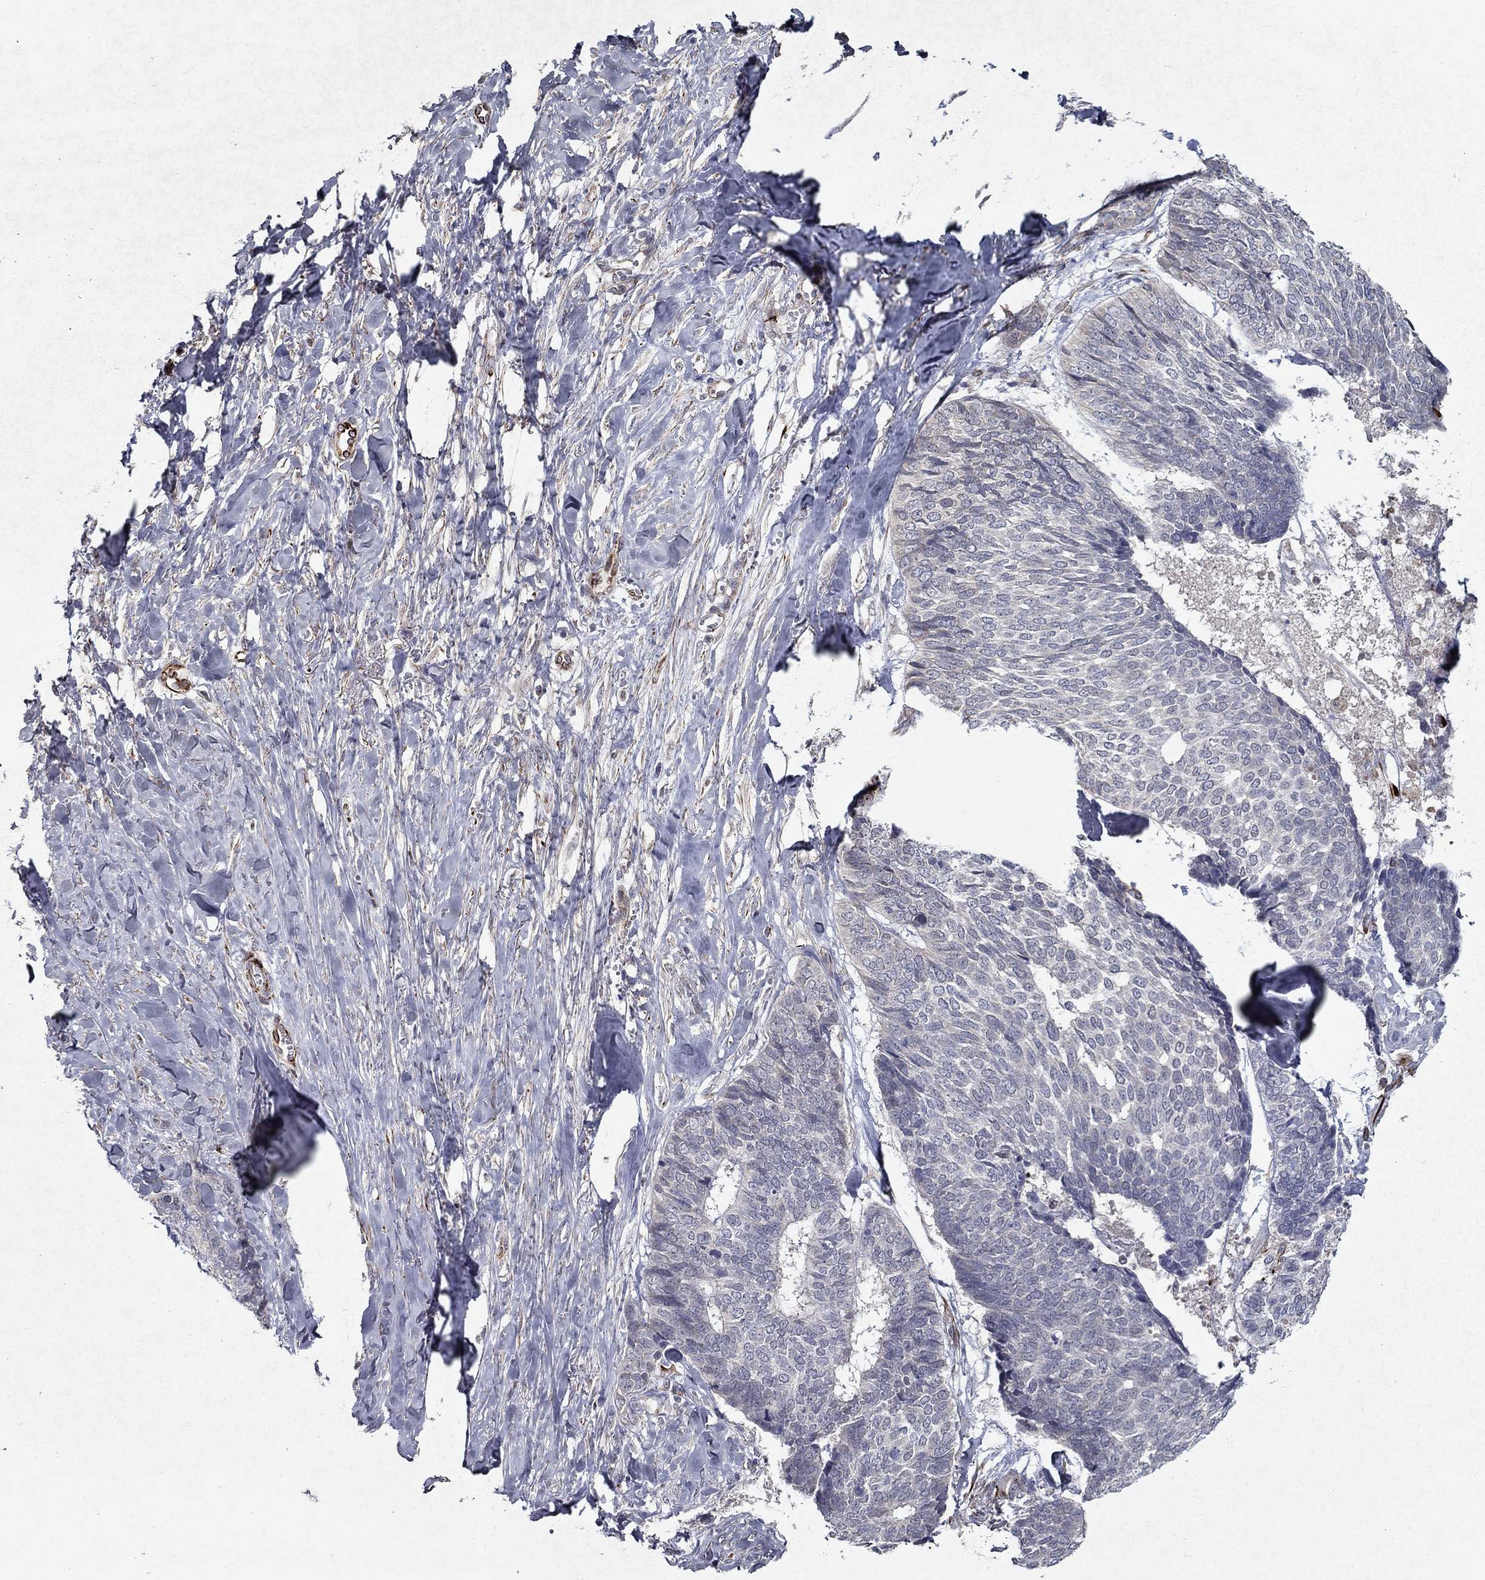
{"staining": {"intensity": "negative", "quantity": "none", "location": "none"}, "tissue": "skin cancer", "cell_type": "Tumor cells", "image_type": "cancer", "snomed": [{"axis": "morphology", "description": "Basal cell carcinoma"}, {"axis": "topography", "description": "Skin"}], "caption": "Skin basal cell carcinoma was stained to show a protein in brown. There is no significant positivity in tumor cells.", "gene": "LACTB2", "patient": {"sex": "male", "age": 86}}